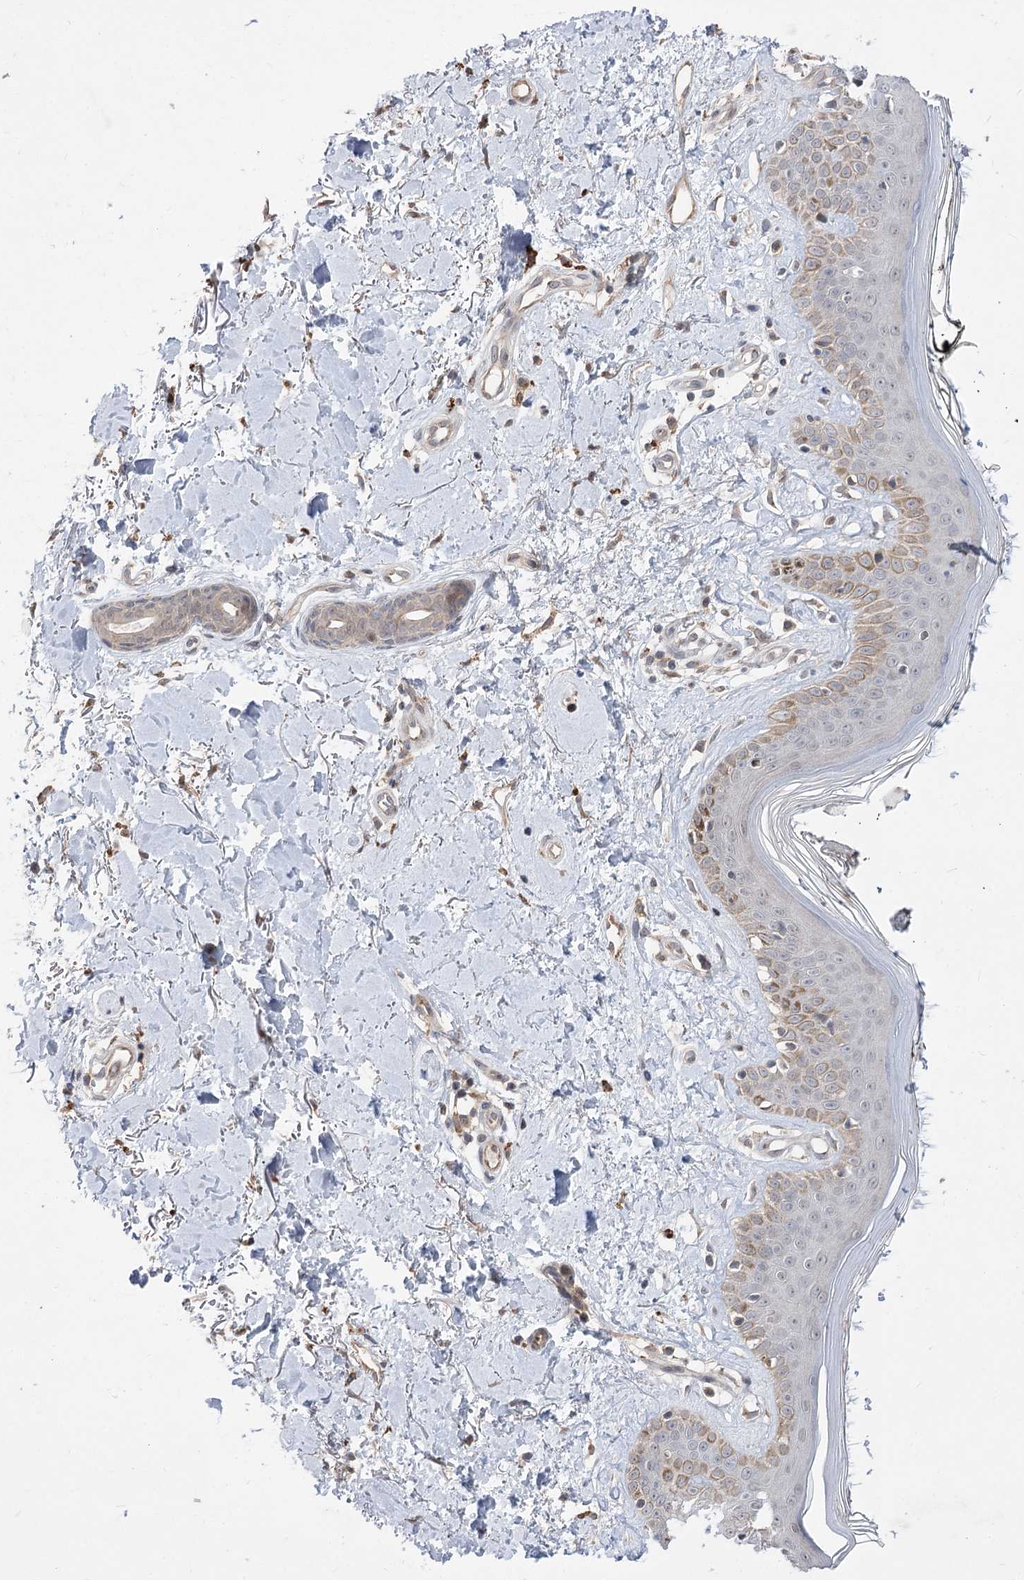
{"staining": {"intensity": "moderate", "quantity": ">75%", "location": "cytoplasmic/membranous"}, "tissue": "skin", "cell_type": "Fibroblasts", "image_type": "normal", "snomed": [{"axis": "morphology", "description": "Normal tissue, NOS"}, {"axis": "topography", "description": "Skin"}], "caption": "An IHC histopathology image of normal tissue is shown. Protein staining in brown shows moderate cytoplasmic/membranous positivity in skin within fibroblasts.", "gene": "HELT", "patient": {"sex": "female", "age": 64}}